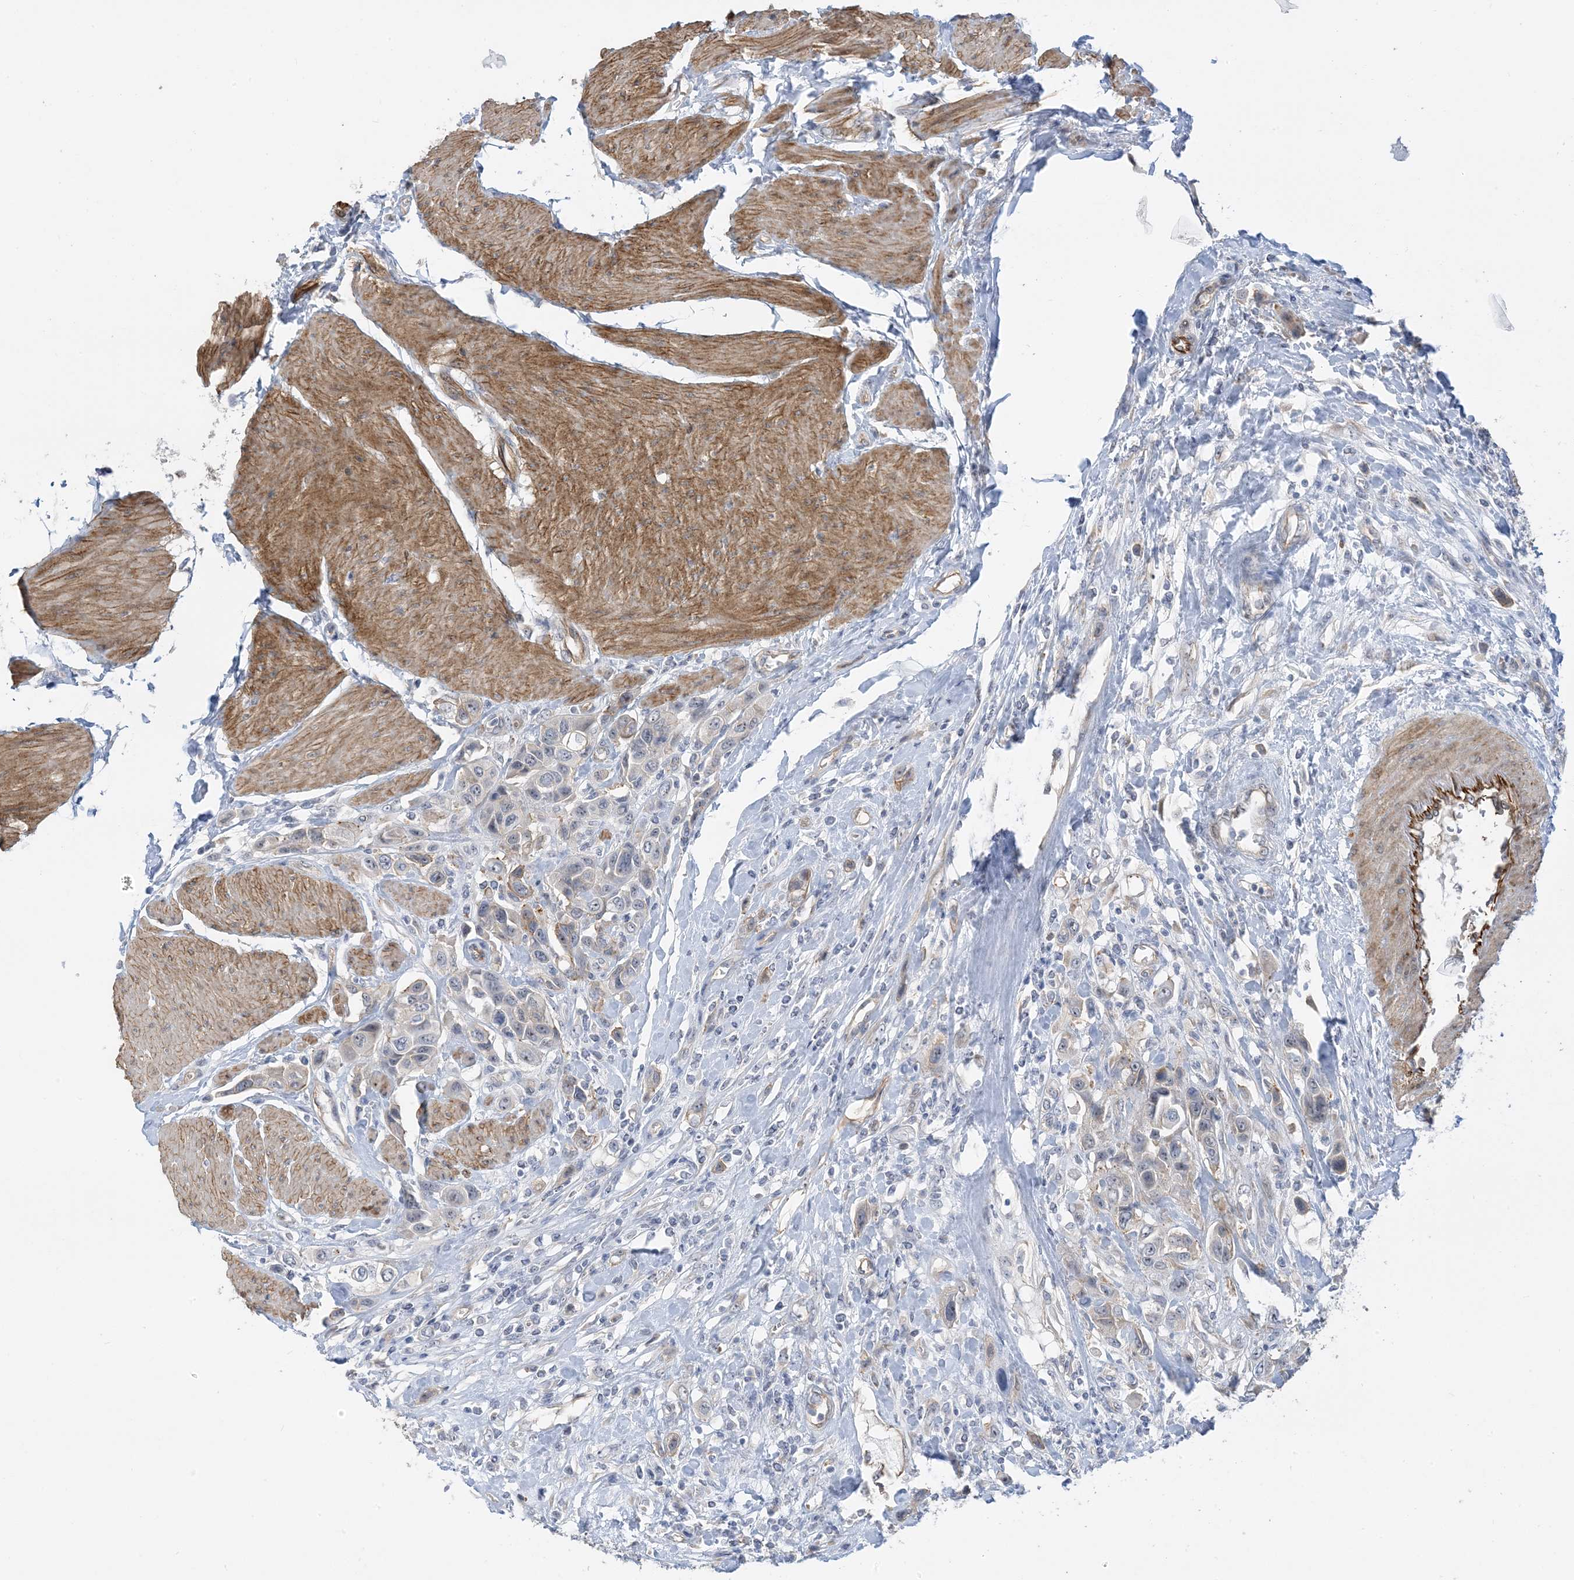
{"staining": {"intensity": "negative", "quantity": "none", "location": "none"}, "tissue": "urothelial cancer", "cell_type": "Tumor cells", "image_type": "cancer", "snomed": [{"axis": "morphology", "description": "Urothelial carcinoma, High grade"}, {"axis": "topography", "description": "Urinary bladder"}], "caption": "Immunohistochemistry (IHC) photomicrograph of urothelial carcinoma (high-grade) stained for a protein (brown), which demonstrates no positivity in tumor cells.", "gene": "IL36B", "patient": {"sex": "male", "age": 50}}